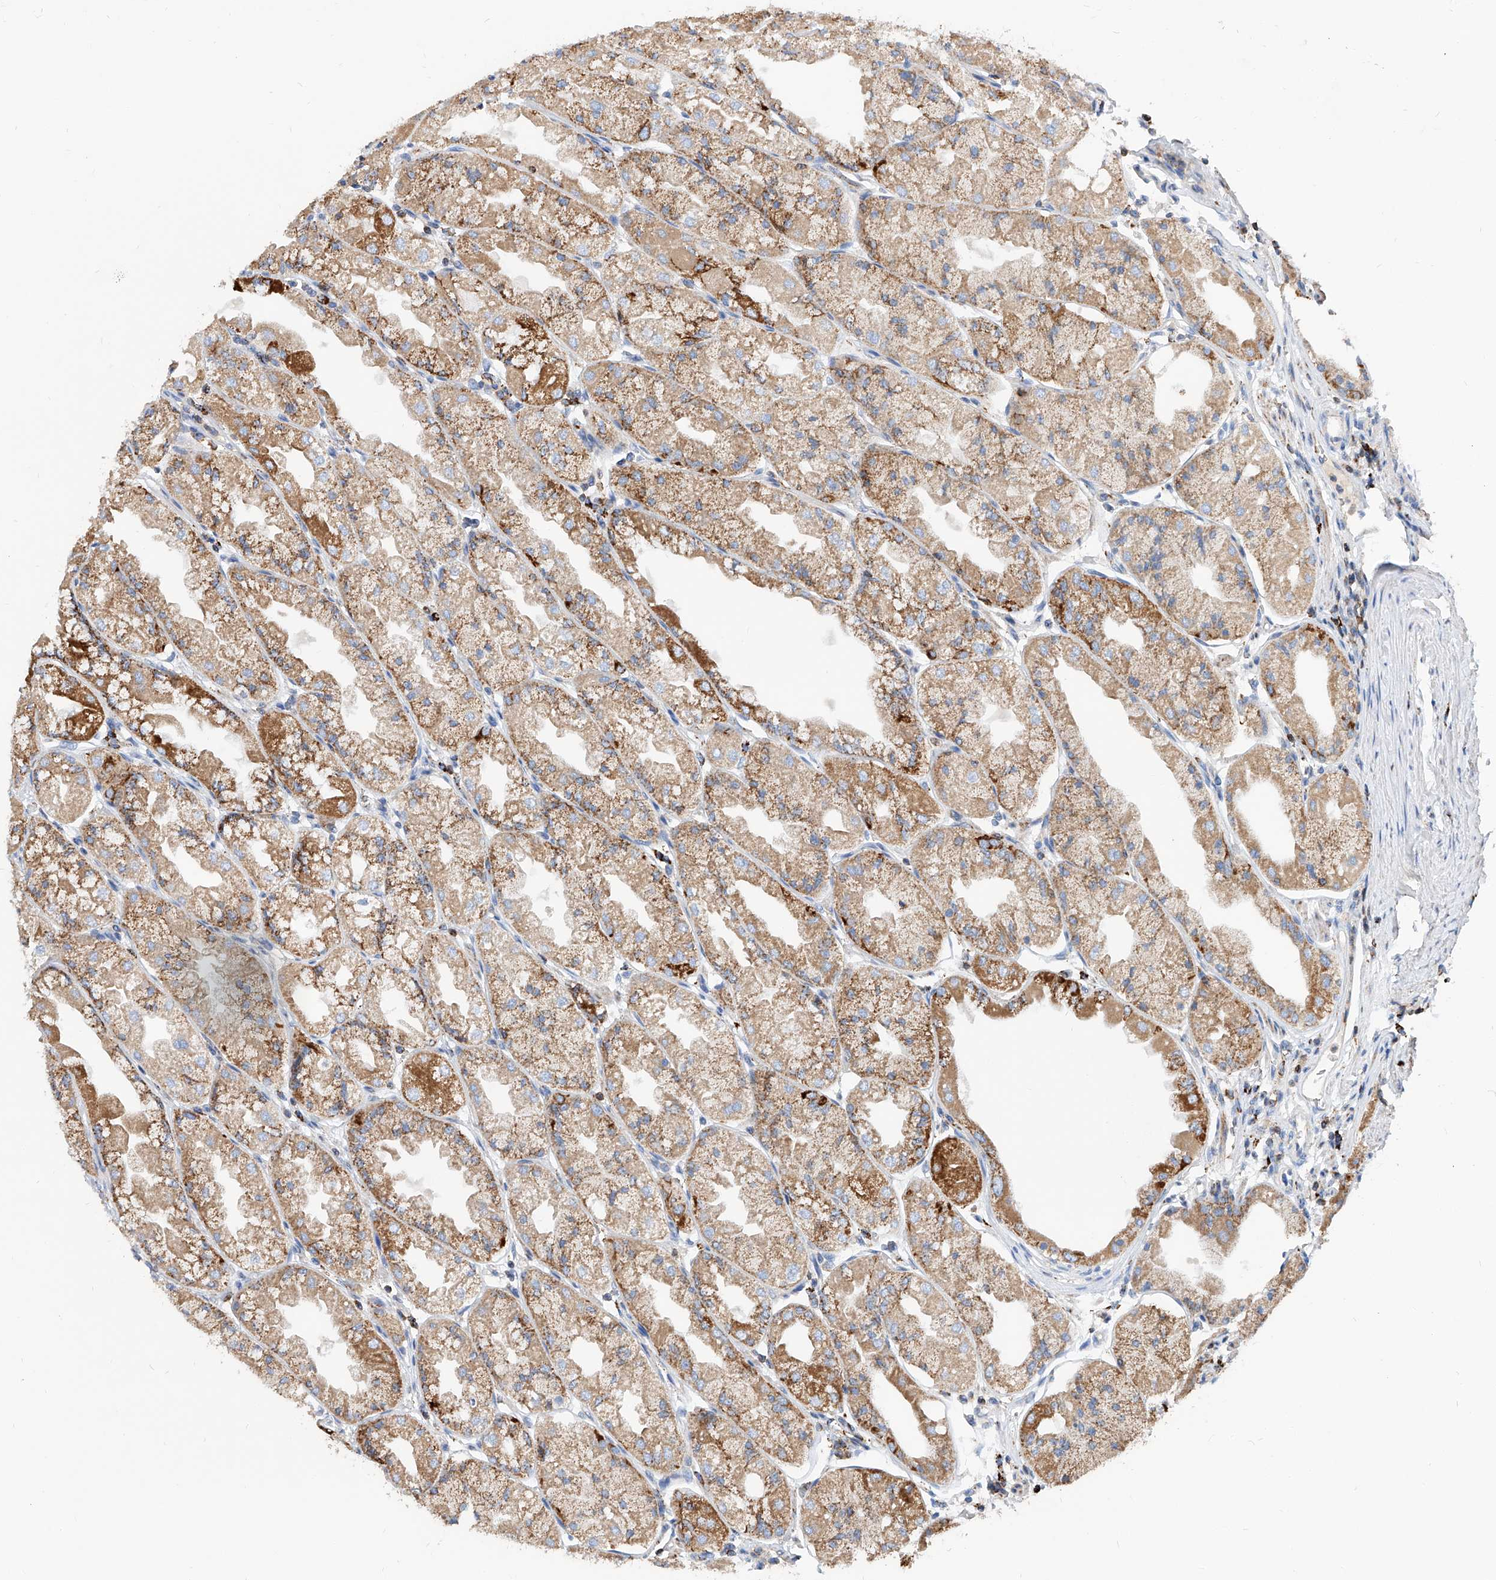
{"staining": {"intensity": "moderate", "quantity": ">75%", "location": "cytoplasmic/membranous"}, "tissue": "stomach", "cell_type": "Glandular cells", "image_type": "normal", "snomed": [{"axis": "morphology", "description": "Normal tissue, NOS"}, {"axis": "topography", "description": "Stomach, upper"}], "caption": "This histopathology image reveals immunohistochemistry (IHC) staining of normal human stomach, with medium moderate cytoplasmic/membranous expression in approximately >75% of glandular cells.", "gene": "CPNE5", "patient": {"sex": "male", "age": 47}}